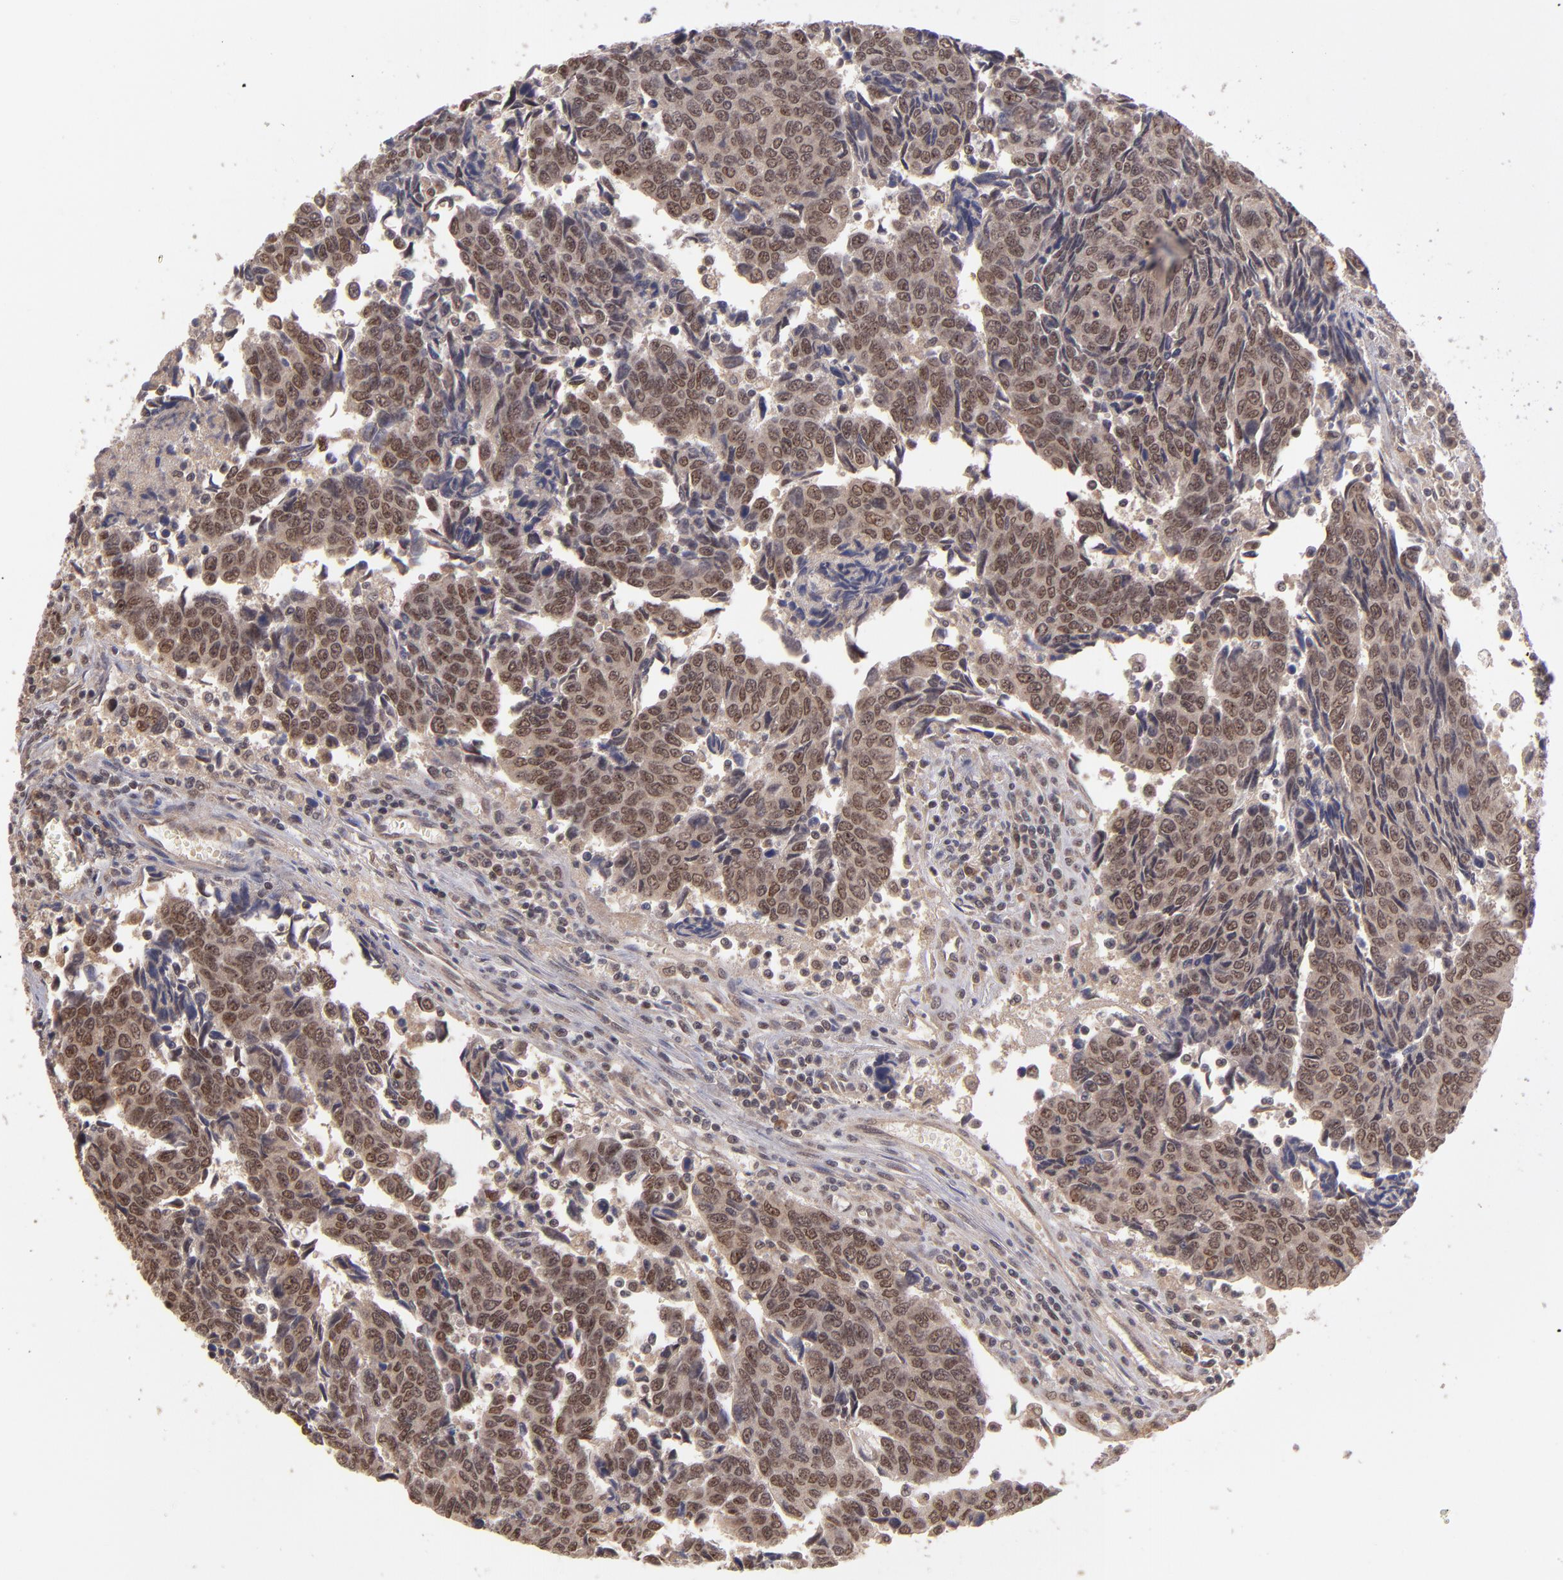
{"staining": {"intensity": "moderate", "quantity": ">75%", "location": "nuclear"}, "tissue": "urothelial cancer", "cell_type": "Tumor cells", "image_type": "cancer", "snomed": [{"axis": "morphology", "description": "Urothelial carcinoma, High grade"}, {"axis": "topography", "description": "Urinary bladder"}], "caption": "DAB (3,3'-diaminobenzidine) immunohistochemical staining of human urothelial cancer demonstrates moderate nuclear protein expression in about >75% of tumor cells.", "gene": "ABHD12B", "patient": {"sex": "male", "age": 86}}